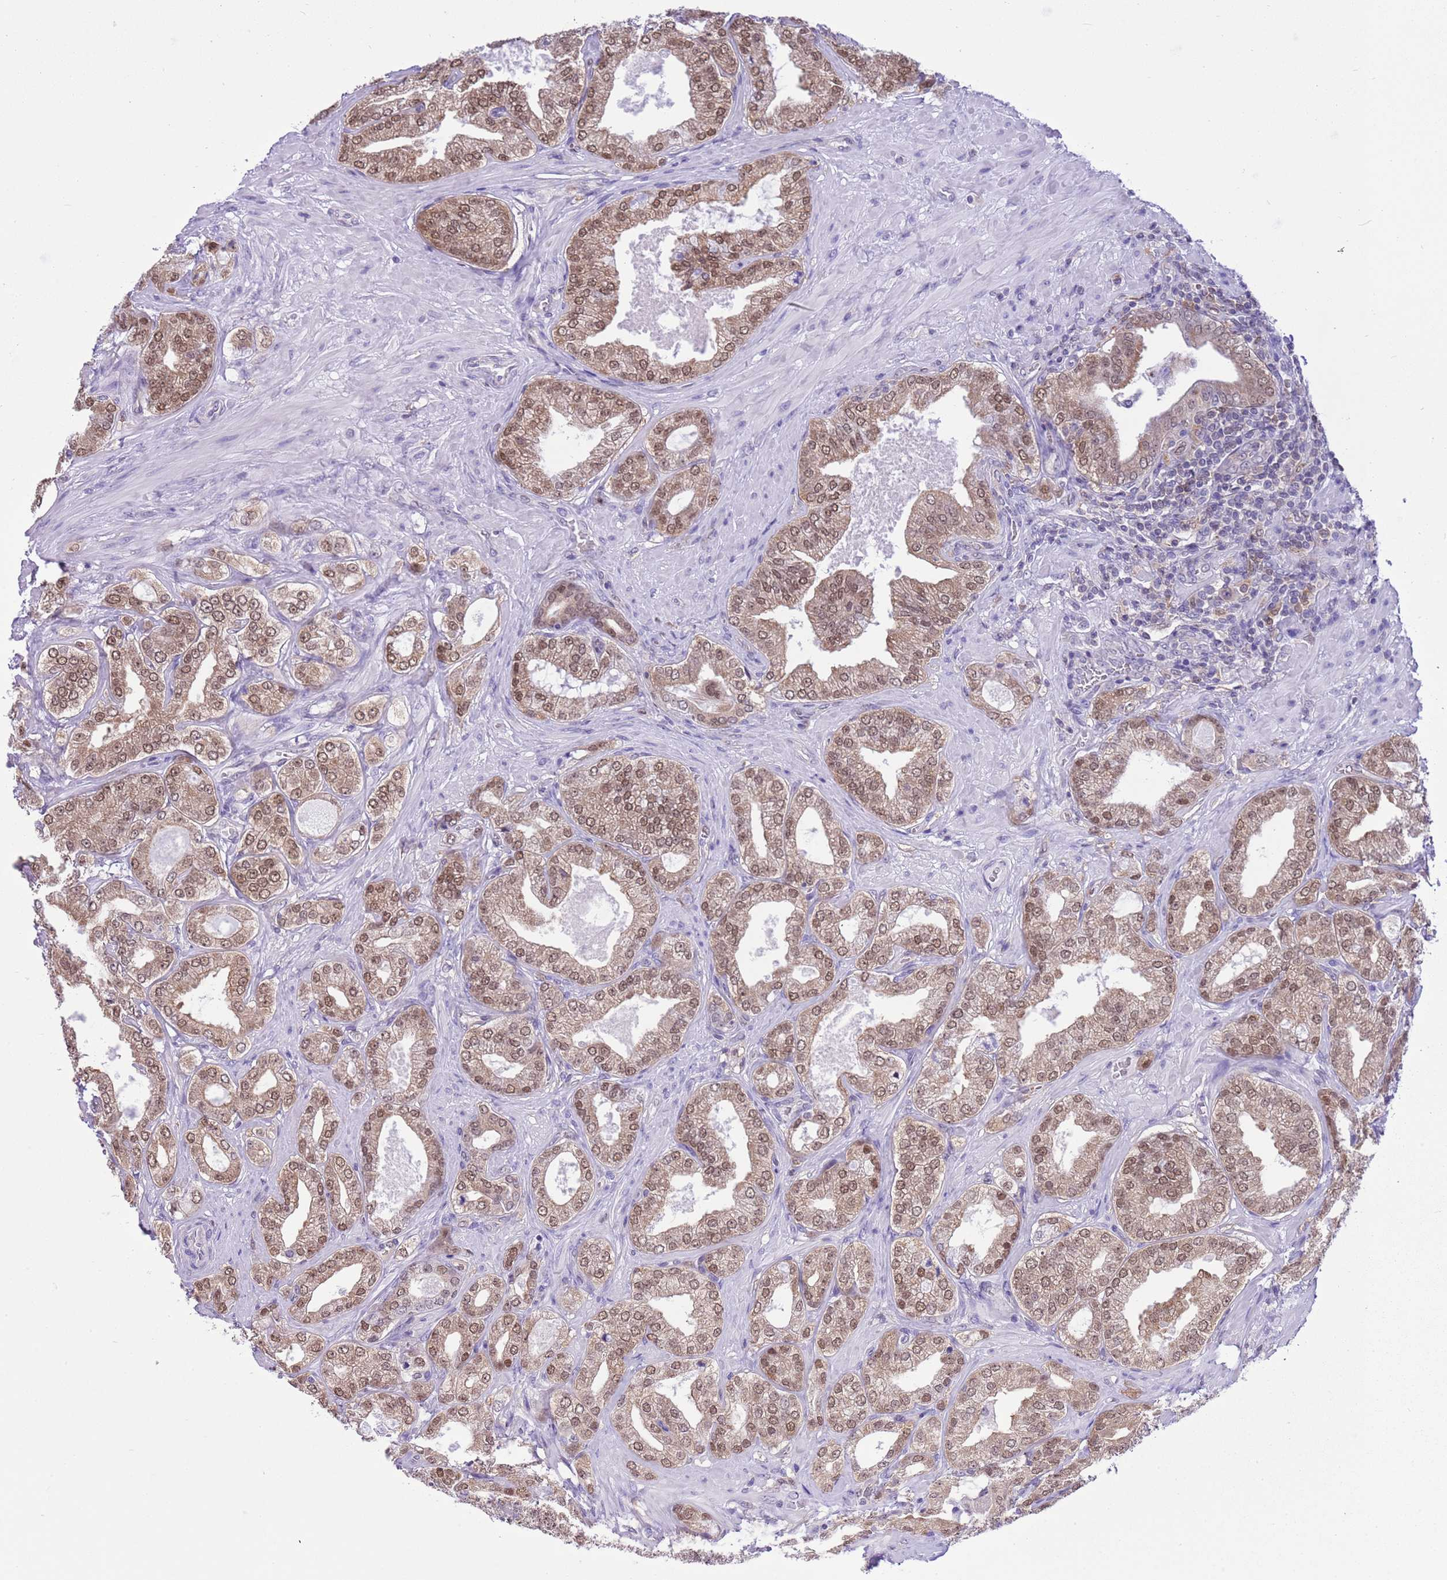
{"staining": {"intensity": "moderate", "quantity": ">75%", "location": "cytoplasmic/membranous,nuclear"}, "tissue": "prostate cancer", "cell_type": "Tumor cells", "image_type": "cancer", "snomed": [{"axis": "morphology", "description": "Adenocarcinoma, Low grade"}, {"axis": "topography", "description": "Prostate"}], "caption": "IHC of human prostate cancer (adenocarcinoma (low-grade)) exhibits medium levels of moderate cytoplasmic/membranous and nuclear positivity in approximately >75% of tumor cells.", "gene": "DDI2", "patient": {"sex": "male", "age": 63}}